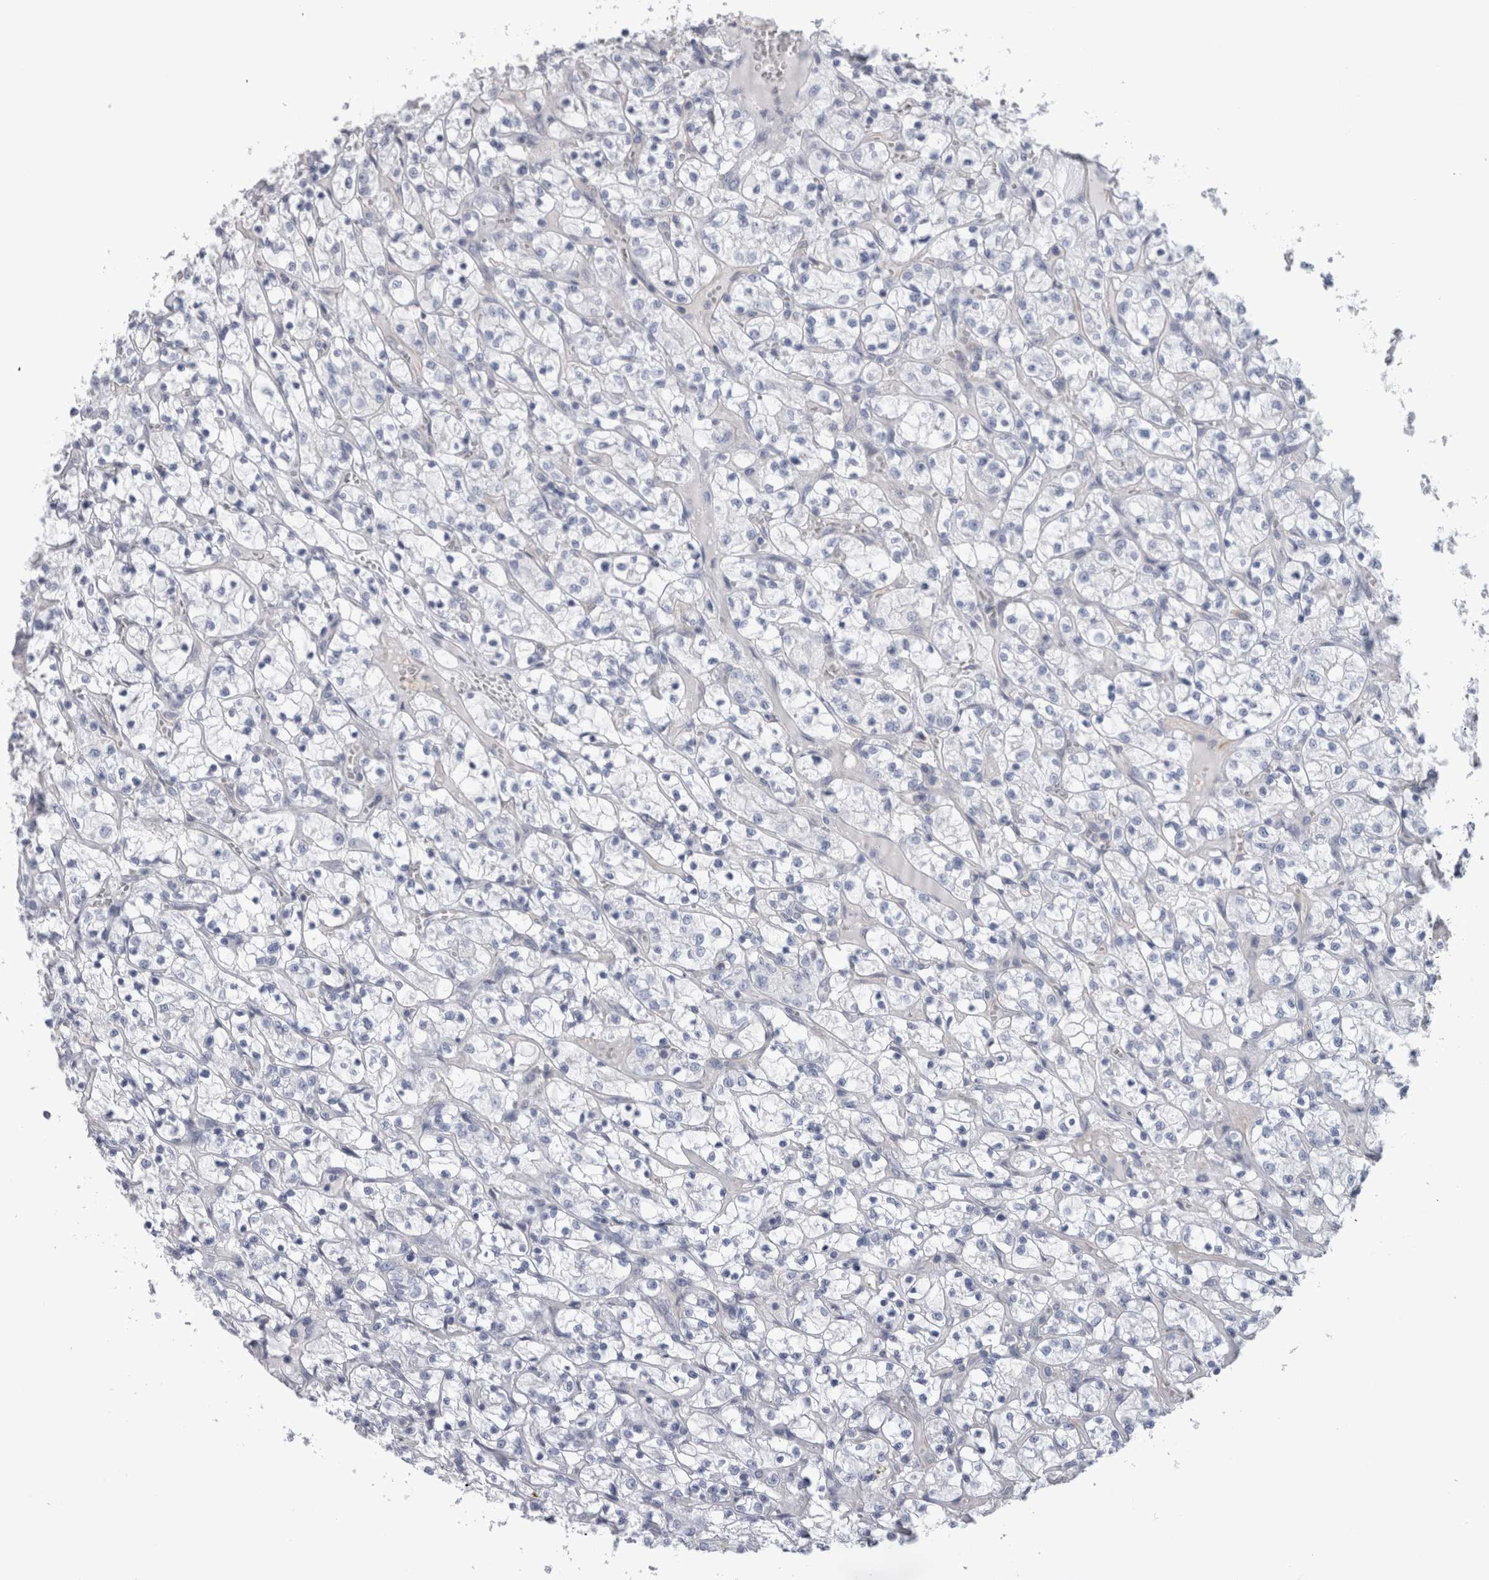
{"staining": {"intensity": "negative", "quantity": "none", "location": "none"}, "tissue": "renal cancer", "cell_type": "Tumor cells", "image_type": "cancer", "snomed": [{"axis": "morphology", "description": "Adenocarcinoma, NOS"}, {"axis": "topography", "description": "Kidney"}], "caption": "Immunohistochemical staining of renal cancer (adenocarcinoma) reveals no significant positivity in tumor cells. The staining was performed using DAB (3,3'-diaminobenzidine) to visualize the protein expression in brown, while the nuclei were stained in blue with hematoxylin (Magnification: 20x).", "gene": "SCRN1", "patient": {"sex": "female", "age": 69}}